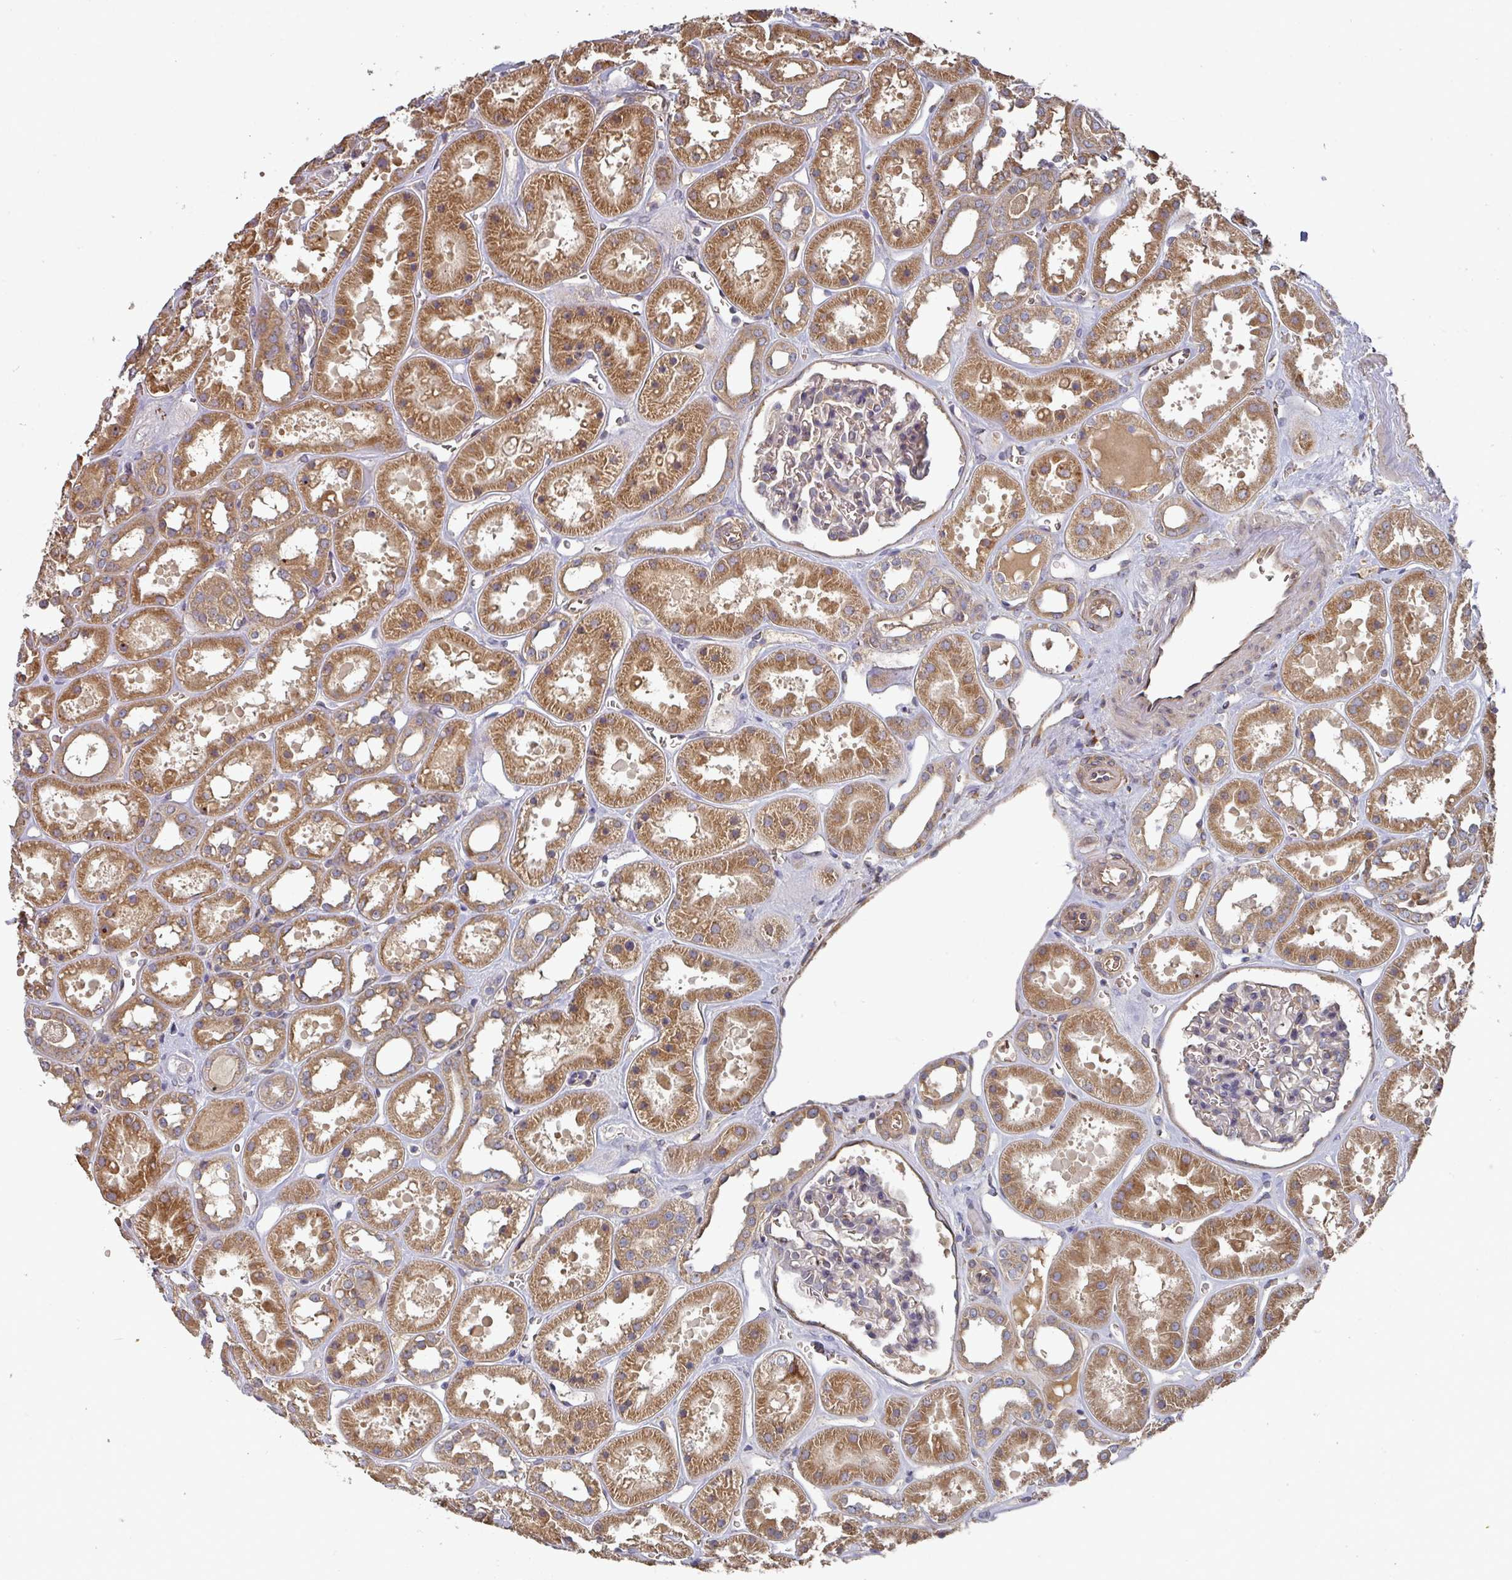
{"staining": {"intensity": "weak", "quantity": "<25%", "location": "cytoplasmic/membranous"}, "tissue": "kidney", "cell_type": "Cells in glomeruli", "image_type": "normal", "snomed": [{"axis": "morphology", "description": "Normal tissue, NOS"}, {"axis": "topography", "description": "Kidney"}], "caption": "IHC micrograph of benign human kidney stained for a protein (brown), which shows no positivity in cells in glomeruli. (DAB immunohistochemistry, high magnification).", "gene": "EDEM2", "patient": {"sex": "female", "age": 41}}